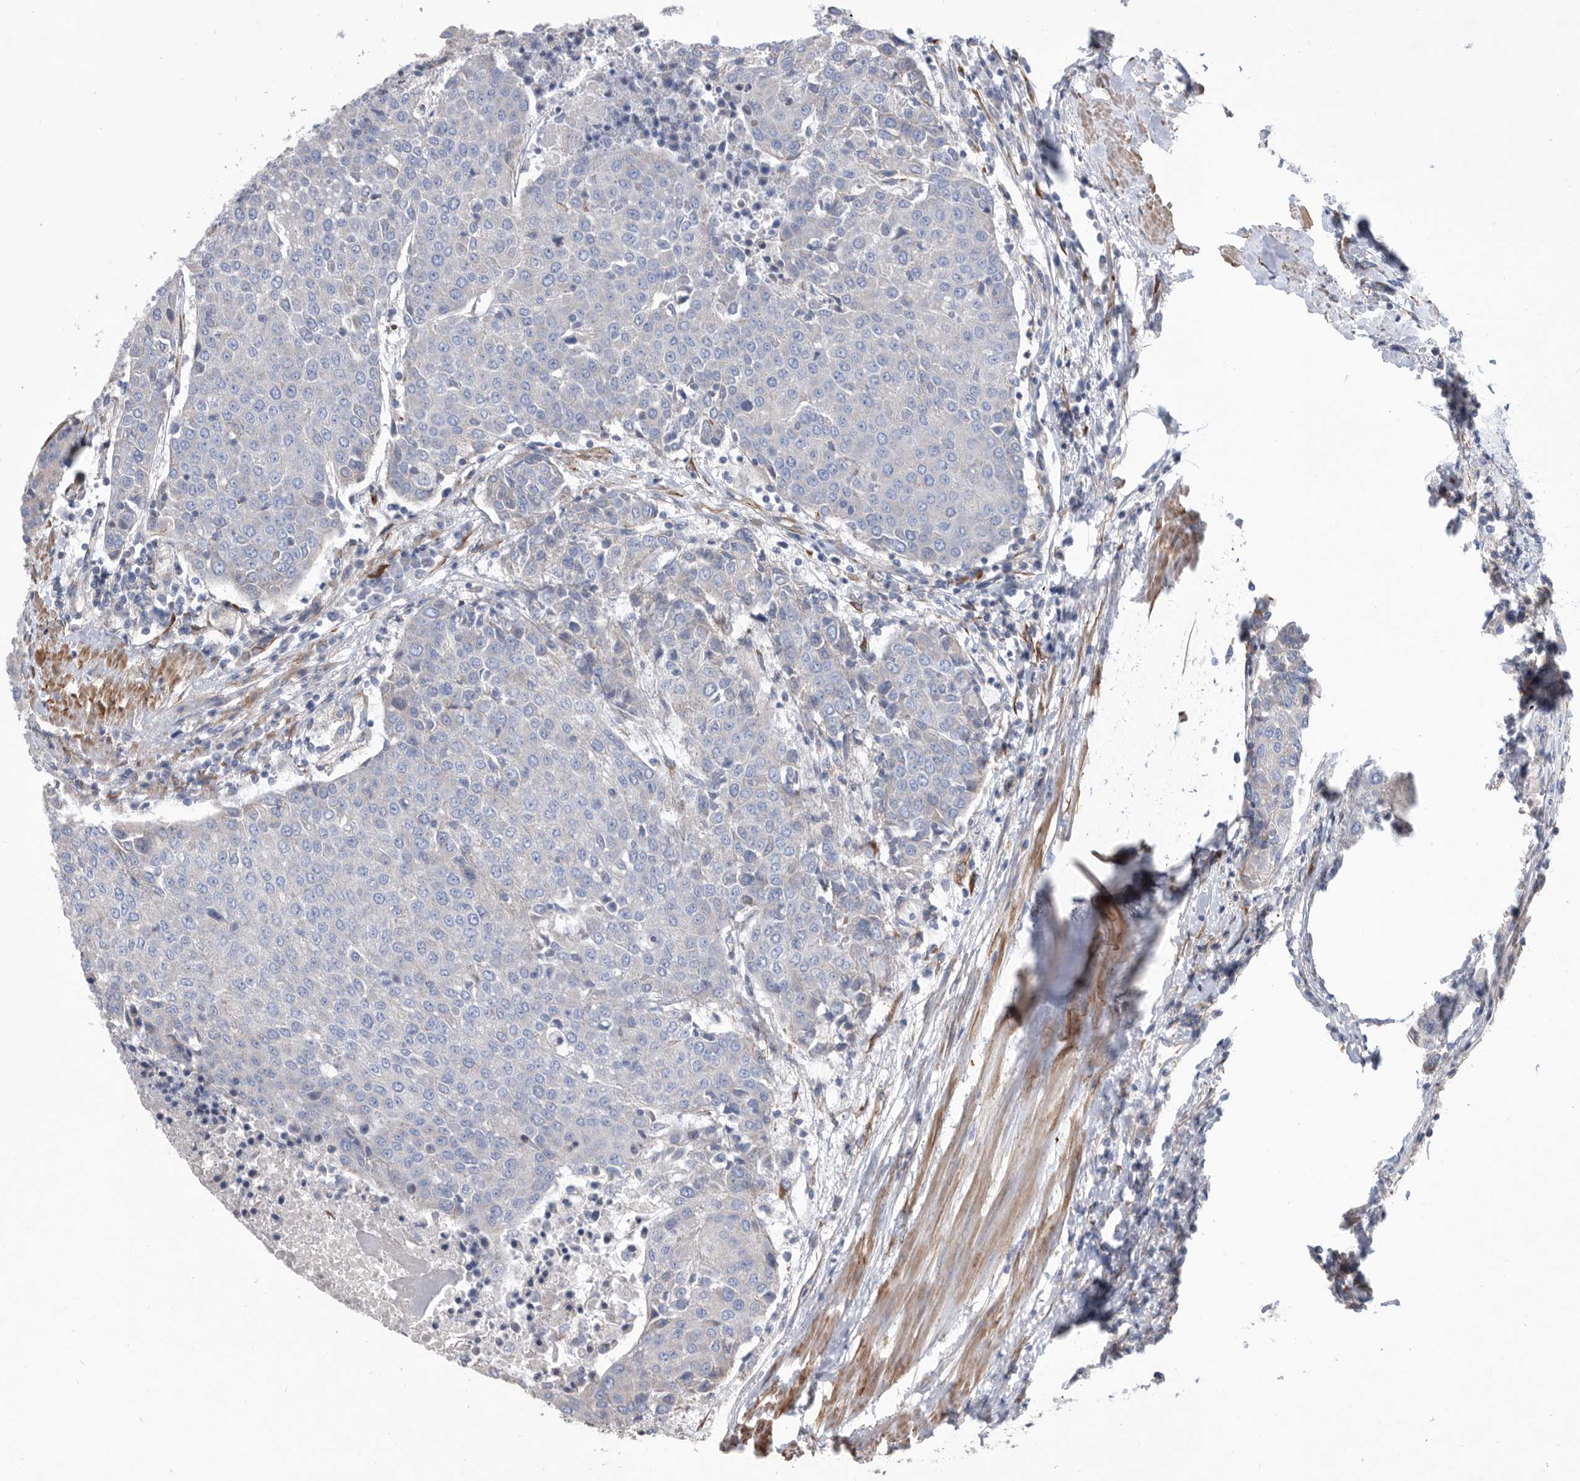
{"staining": {"intensity": "negative", "quantity": "none", "location": "none"}, "tissue": "urothelial cancer", "cell_type": "Tumor cells", "image_type": "cancer", "snomed": [{"axis": "morphology", "description": "Urothelial carcinoma, High grade"}, {"axis": "topography", "description": "Urinary bladder"}], "caption": "Human high-grade urothelial carcinoma stained for a protein using IHC demonstrates no positivity in tumor cells.", "gene": "ATP13A3", "patient": {"sex": "female", "age": 85}}